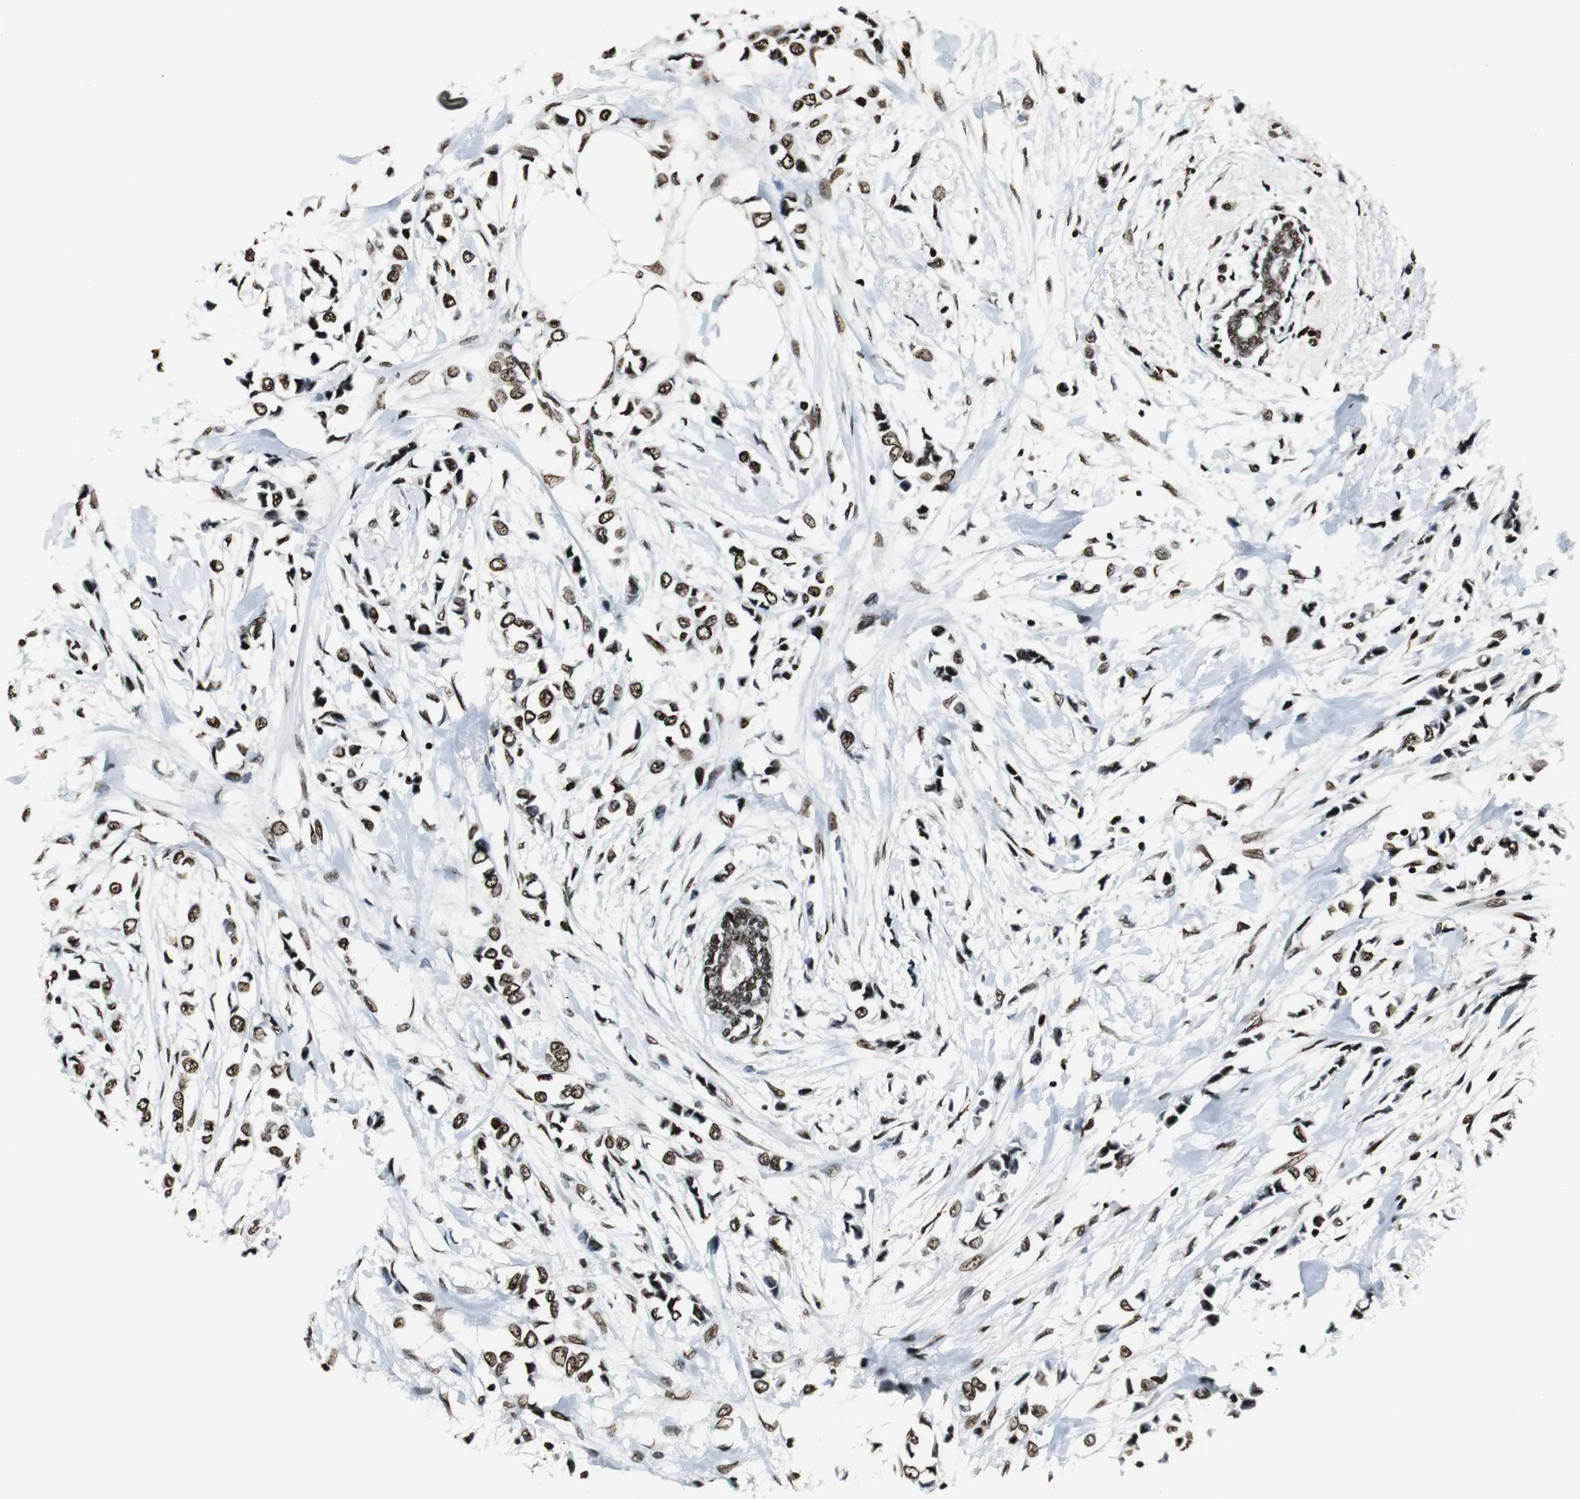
{"staining": {"intensity": "strong", "quantity": ">75%", "location": "nuclear"}, "tissue": "breast cancer", "cell_type": "Tumor cells", "image_type": "cancer", "snomed": [{"axis": "morphology", "description": "Lobular carcinoma"}, {"axis": "topography", "description": "Breast"}], "caption": "Immunohistochemical staining of human breast cancer shows high levels of strong nuclear staining in approximately >75% of tumor cells. (Brightfield microscopy of DAB IHC at high magnification).", "gene": "PARN", "patient": {"sex": "female", "age": 51}}